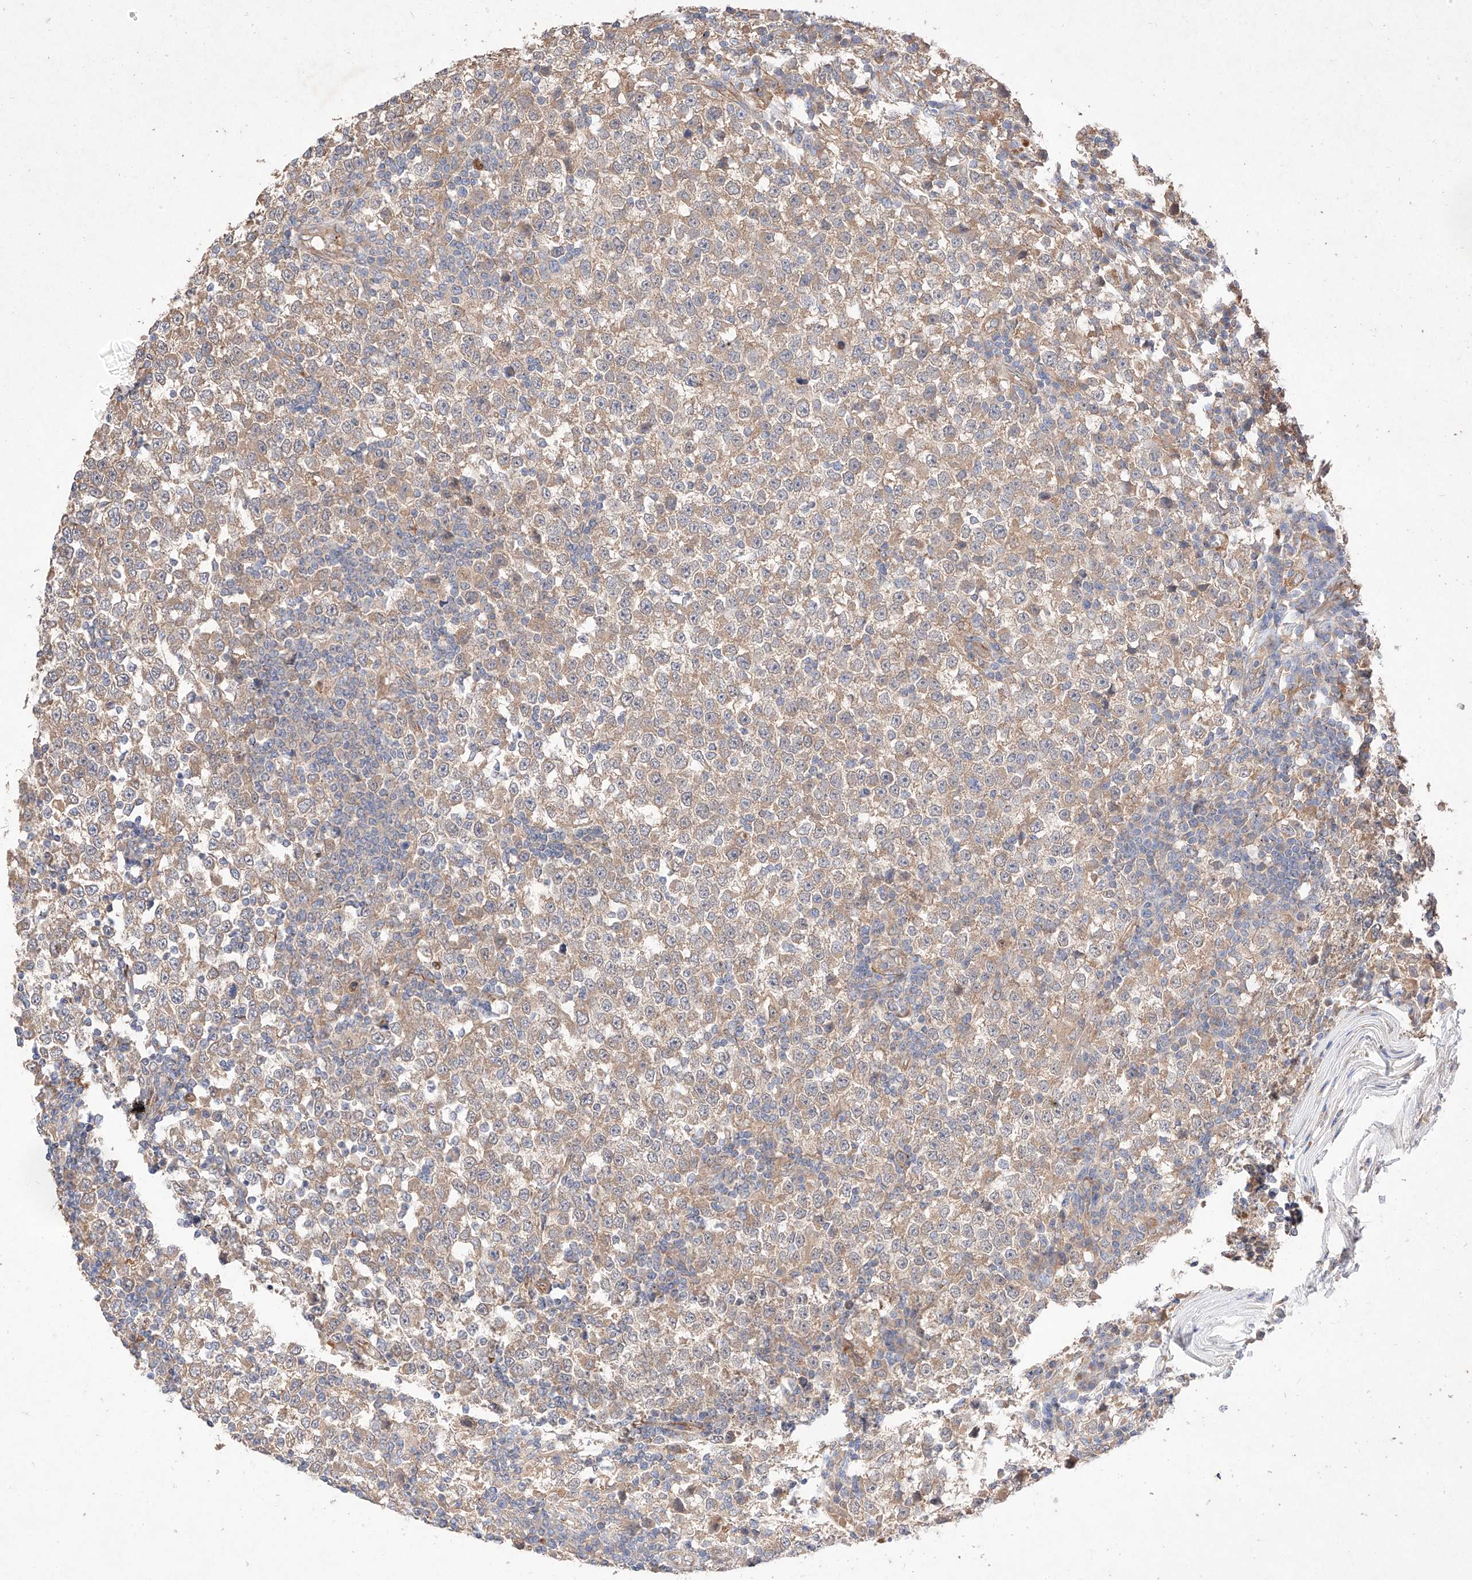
{"staining": {"intensity": "moderate", "quantity": "25%-75%", "location": "cytoplasmic/membranous"}, "tissue": "testis cancer", "cell_type": "Tumor cells", "image_type": "cancer", "snomed": [{"axis": "morphology", "description": "Seminoma, NOS"}, {"axis": "topography", "description": "Testis"}], "caption": "Testis cancer (seminoma) stained with immunohistochemistry (IHC) displays moderate cytoplasmic/membranous positivity in approximately 25%-75% of tumor cells. Ihc stains the protein in brown and the nuclei are stained blue.", "gene": "C6orf62", "patient": {"sex": "male", "age": 65}}